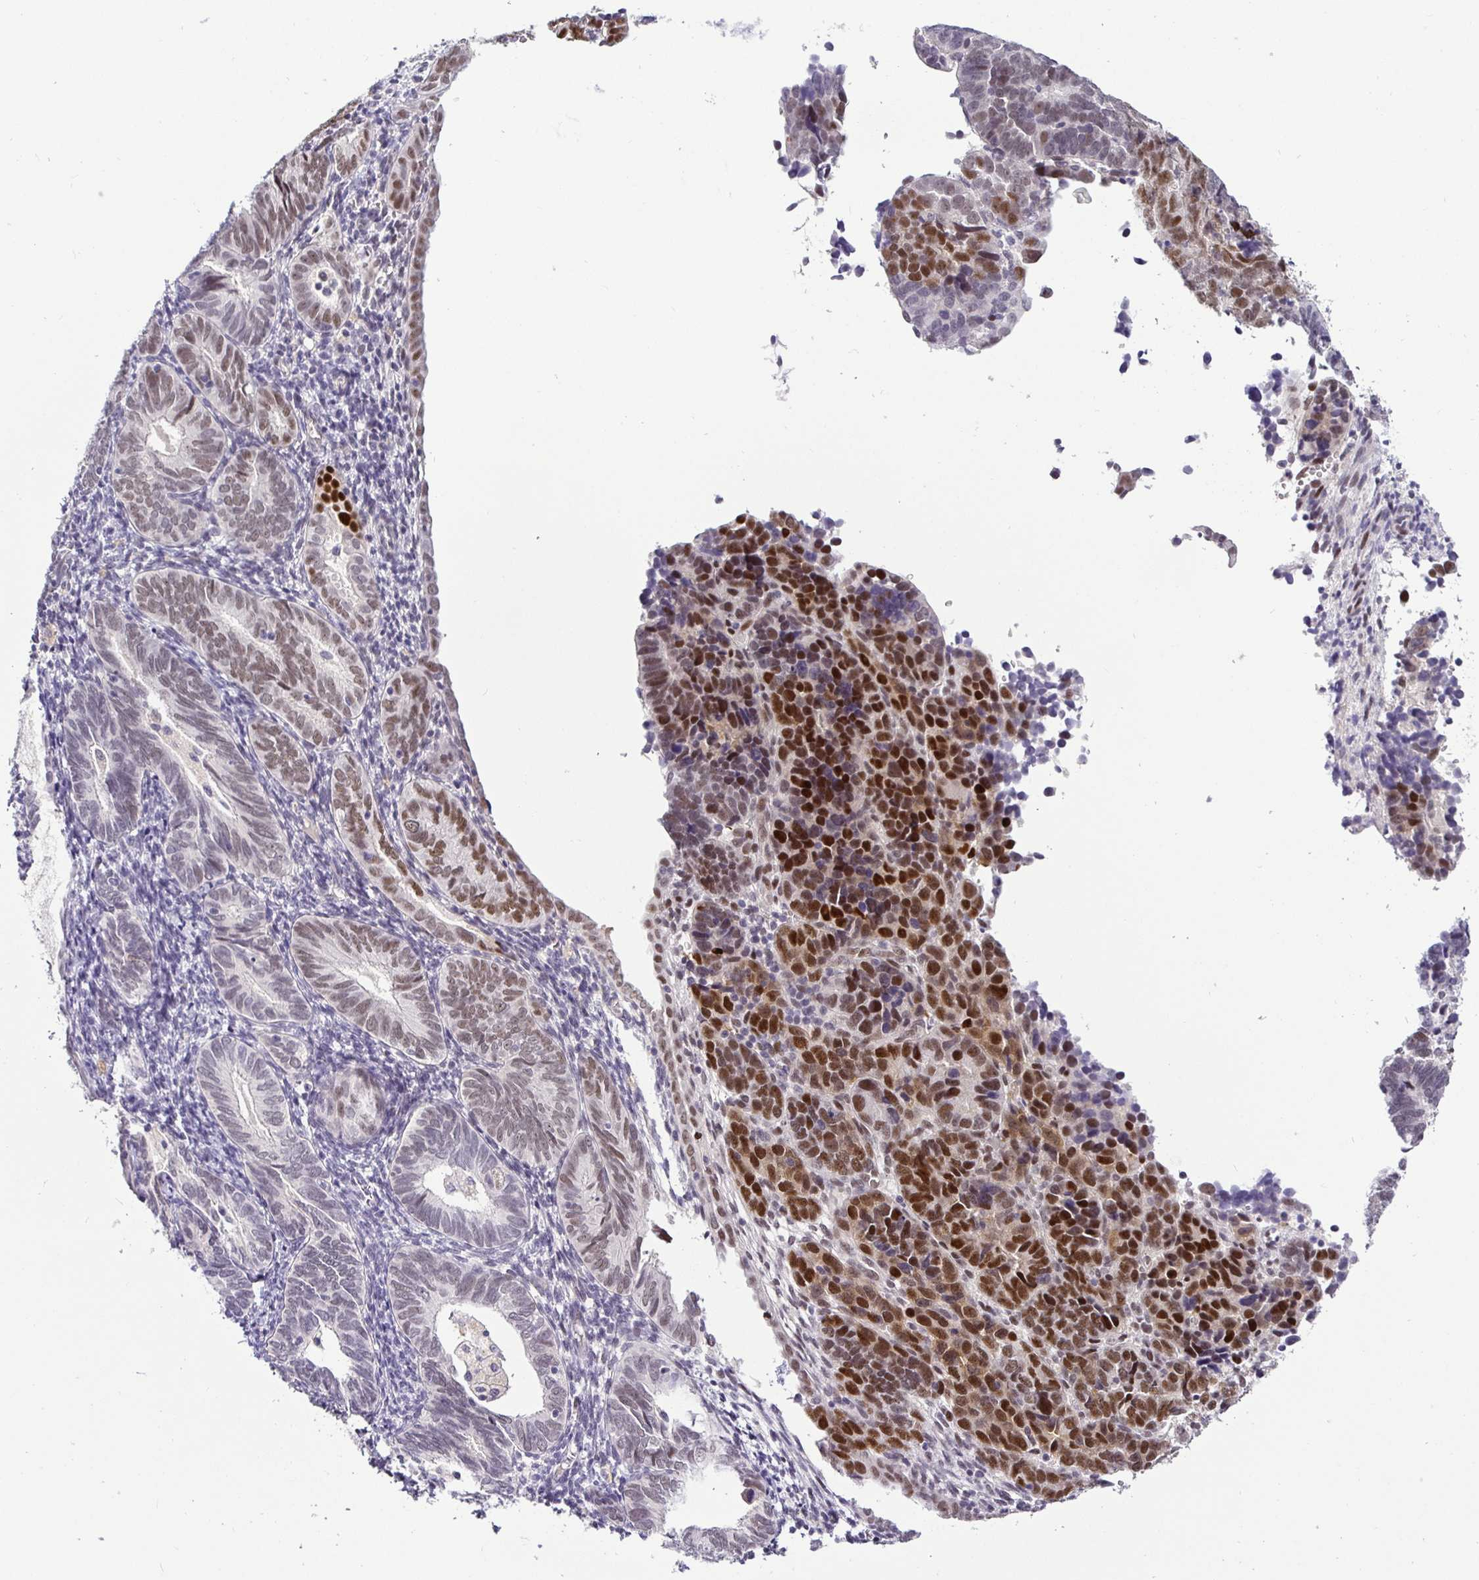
{"staining": {"intensity": "strong", "quantity": "25%-75%", "location": "nuclear"}, "tissue": "endometrial cancer", "cell_type": "Tumor cells", "image_type": "cancer", "snomed": [{"axis": "morphology", "description": "Adenocarcinoma, NOS"}, {"axis": "topography", "description": "Endometrium"}], "caption": "DAB immunohistochemical staining of adenocarcinoma (endometrial) reveals strong nuclear protein expression in about 25%-75% of tumor cells.", "gene": "NUP188", "patient": {"sex": "female", "age": 82}}